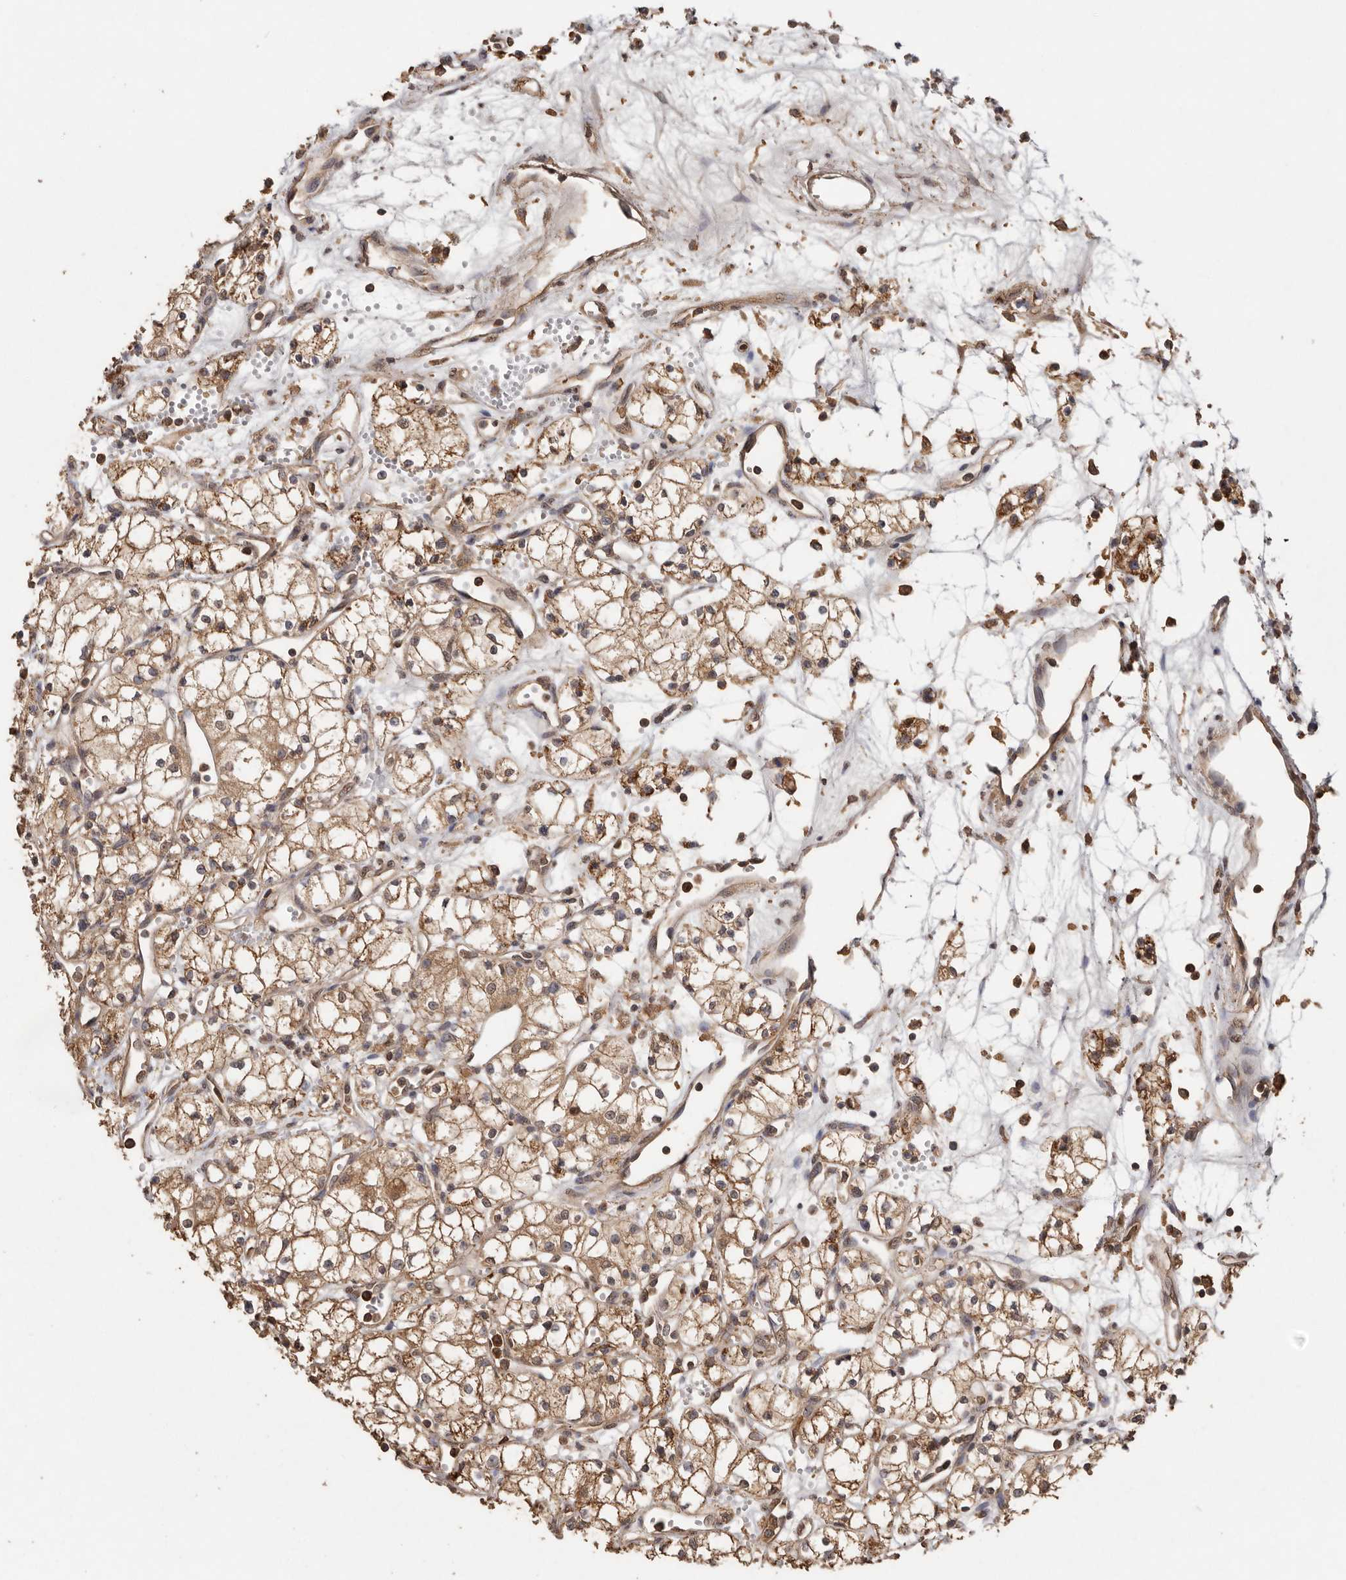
{"staining": {"intensity": "moderate", "quantity": ">75%", "location": "cytoplasmic/membranous"}, "tissue": "renal cancer", "cell_type": "Tumor cells", "image_type": "cancer", "snomed": [{"axis": "morphology", "description": "Adenocarcinoma, NOS"}, {"axis": "topography", "description": "Kidney"}], "caption": "Immunohistochemical staining of human renal adenocarcinoma displays medium levels of moderate cytoplasmic/membranous staining in approximately >75% of tumor cells.", "gene": "RWDD1", "patient": {"sex": "male", "age": 59}}